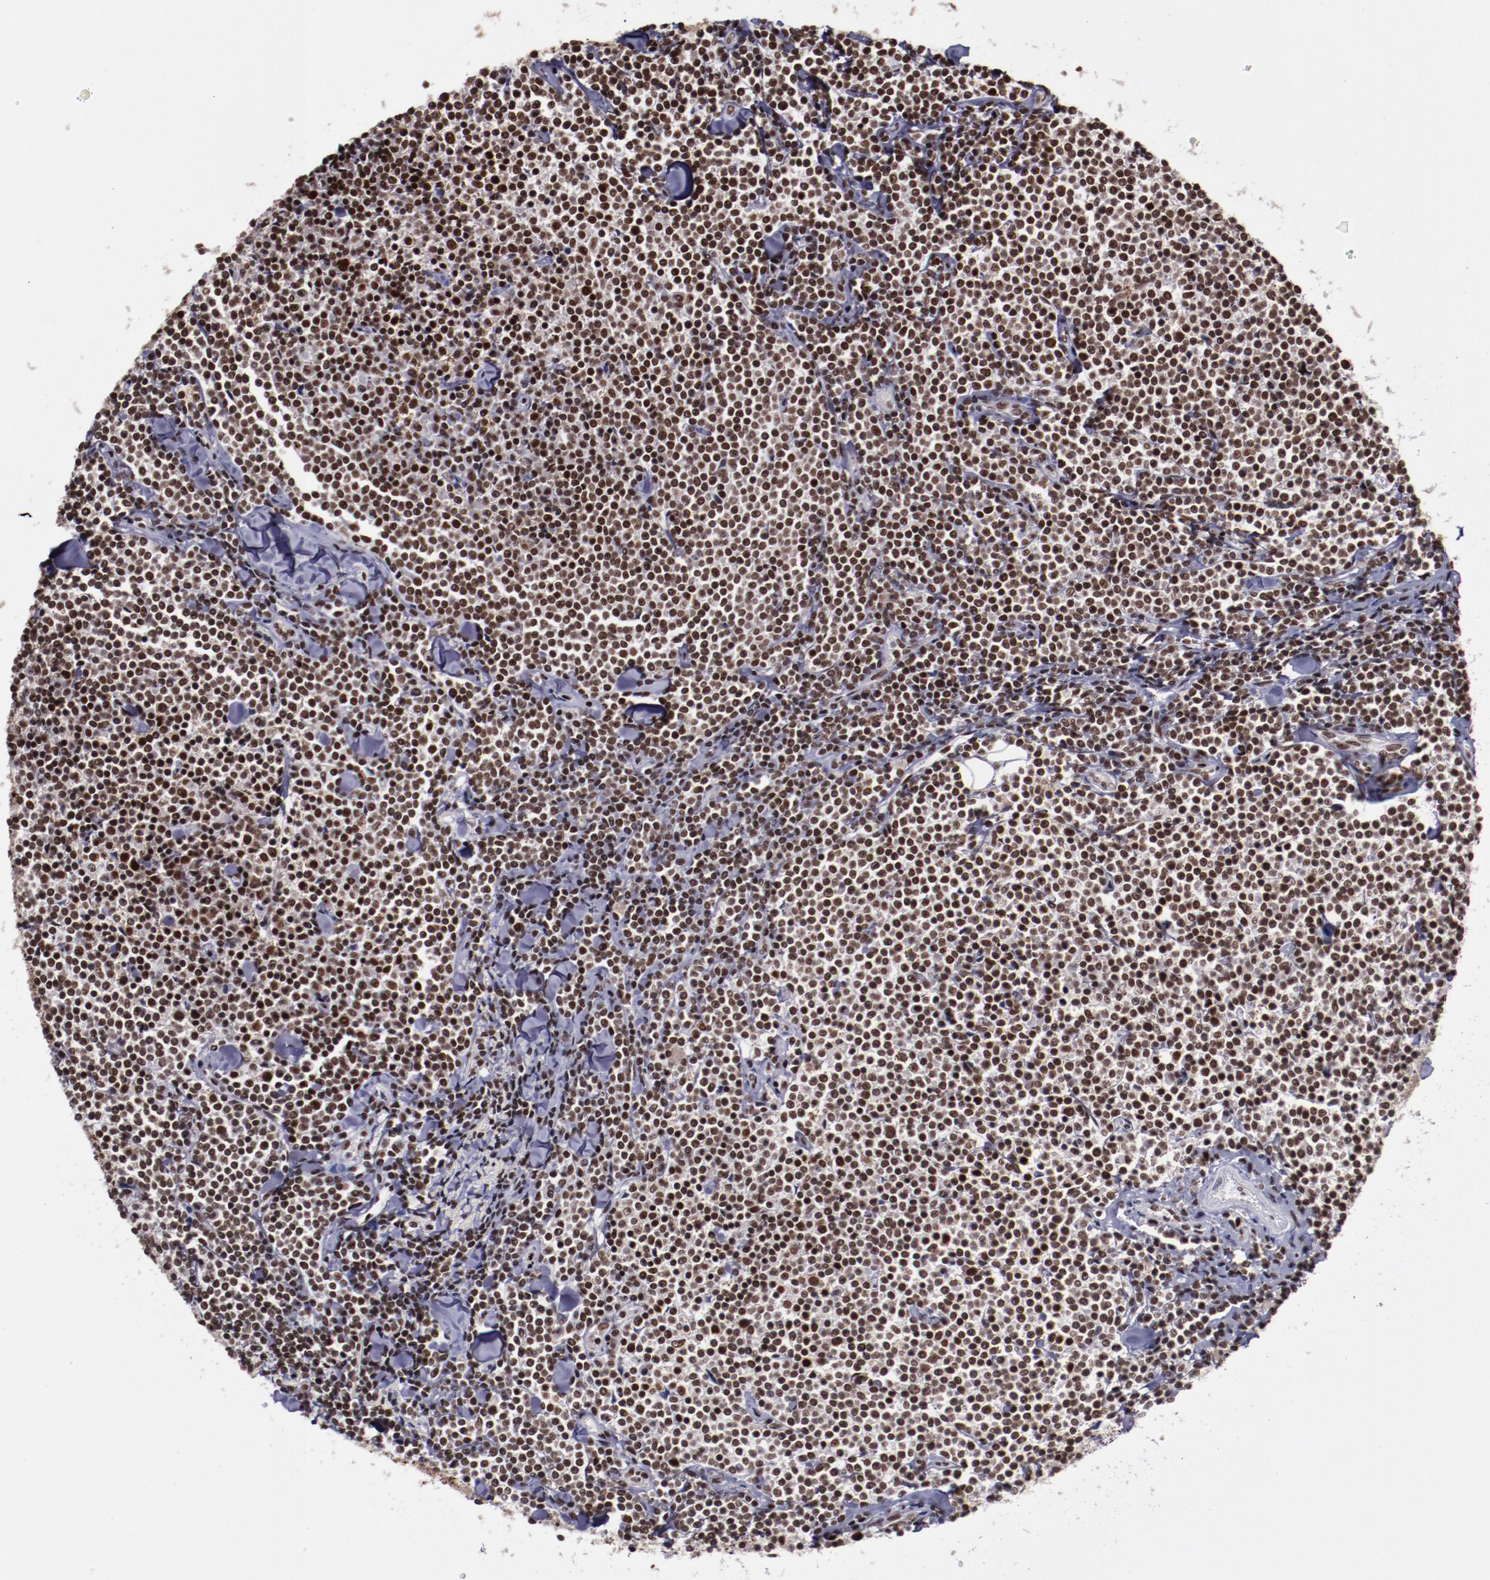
{"staining": {"intensity": "moderate", "quantity": ">75%", "location": "nuclear"}, "tissue": "lymphoma", "cell_type": "Tumor cells", "image_type": "cancer", "snomed": [{"axis": "morphology", "description": "Malignant lymphoma, non-Hodgkin's type, Low grade"}, {"axis": "topography", "description": "Soft tissue"}], "caption": "Moderate nuclear staining for a protein is appreciated in about >75% of tumor cells of lymphoma using immunohistochemistry.", "gene": "ERH", "patient": {"sex": "male", "age": 92}}